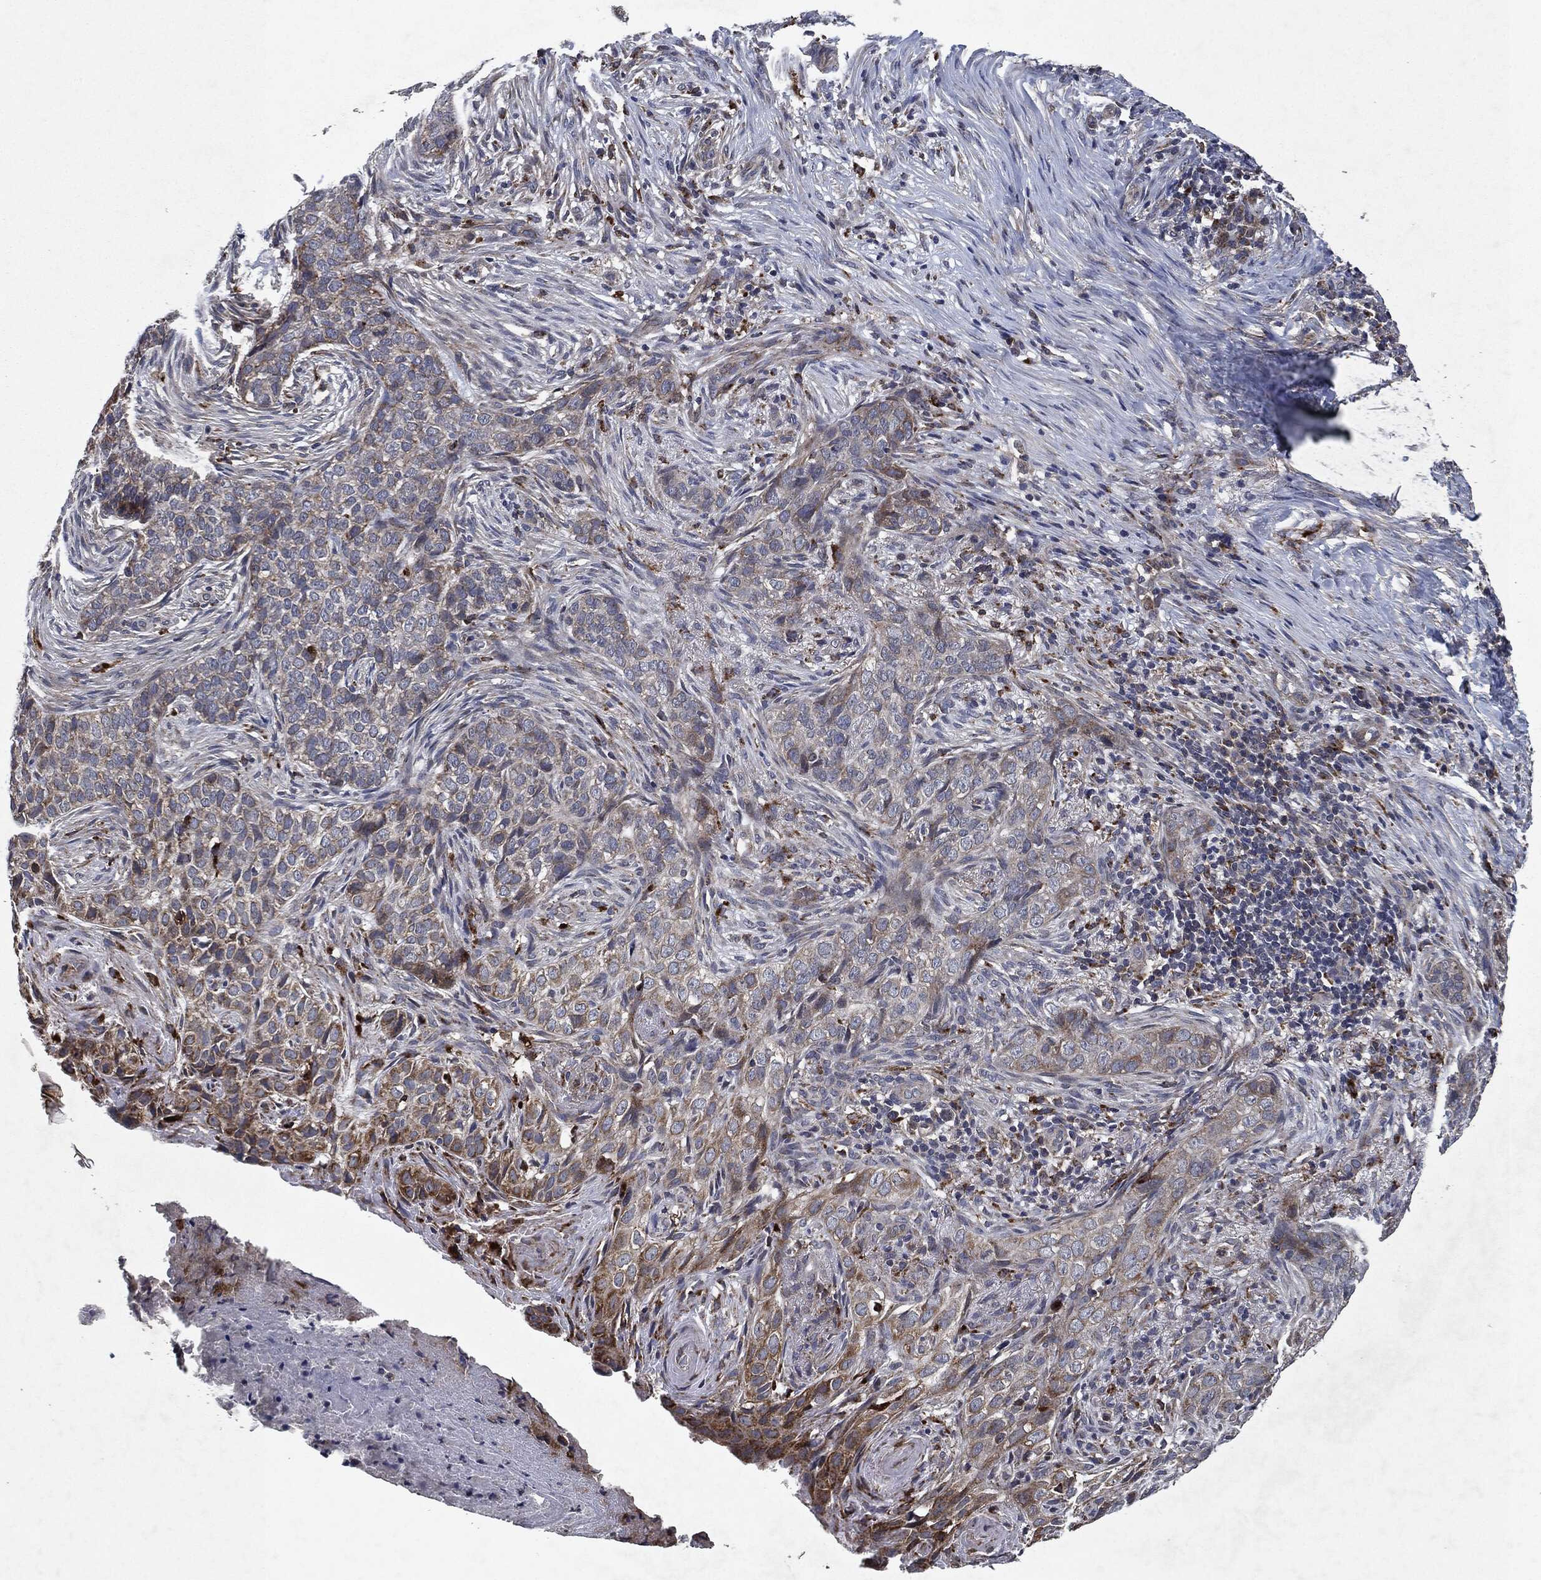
{"staining": {"intensity": "moderate", "quantity": "<25%", "location": "cytoplasmic/membranous"}, "tissue": "skin cancer", "cell_type": "Tumor cells", "image_type": "cancer", "snomed": [{"axis": "morphology", "description": "Squamous cell carcinoma, NOS"}, {"axis": "topography", "description": "Skin"}], "caption": "This micrograph exhibits immunohistochemistry (IHC) staining of skin squamous cell carcinoma, with low moderate cytoplasmic/membranous positivity in approximately <25% of tumor cells.", "gene": "SLC31A2", "patient": {"sex": "male", "age": 88}}